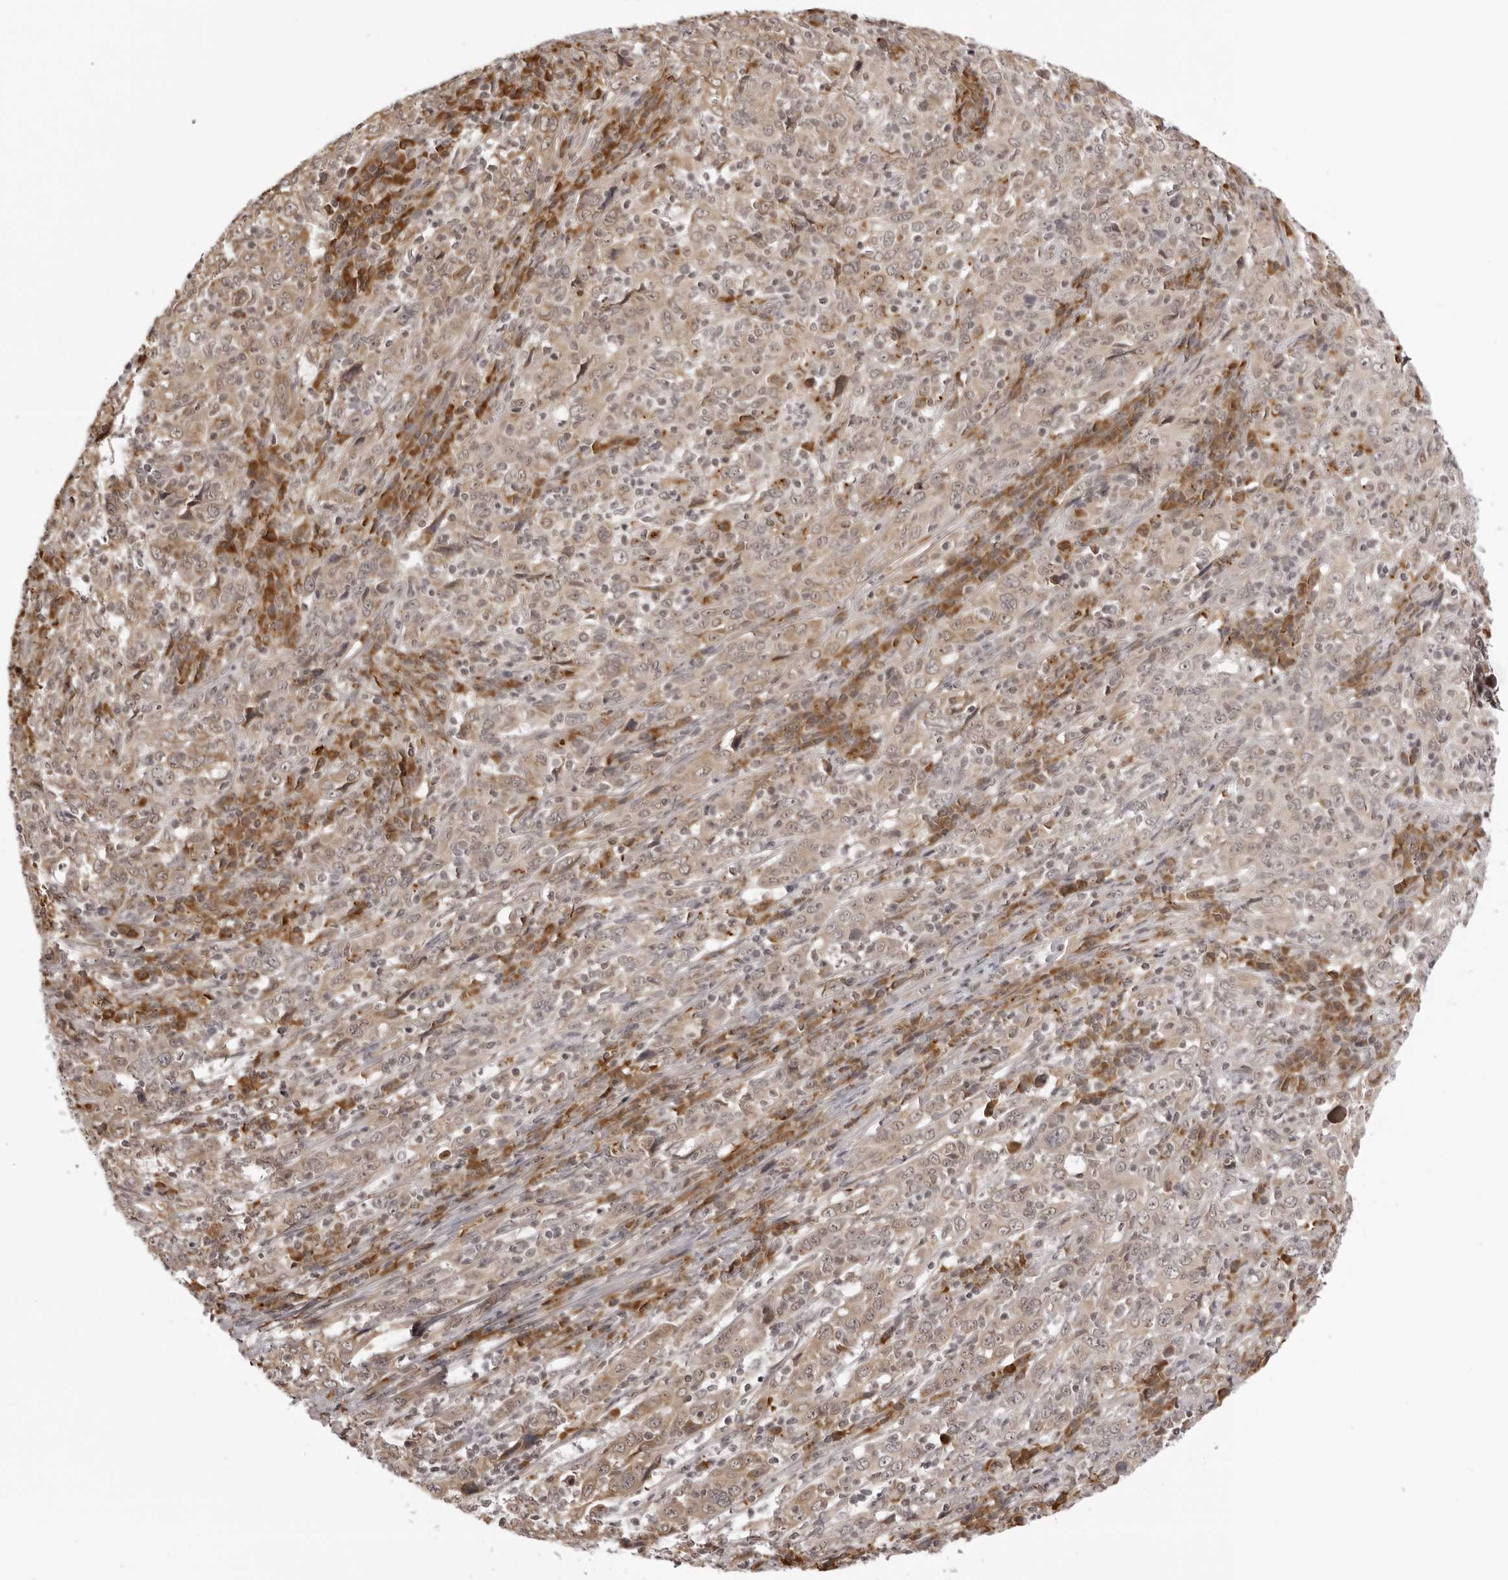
{"staining": {"intensity": "weak", "quantity": ">75%", "location": "cytoplasmic/membranous"}, "tissue": "cervical cancer", "cell_type": "Tumor cells", "image_type": "cancer", "snomed": [{"axis": "morphology", "description": "Squamous cell carcinoma, NOS"}, {"axis": "topography", "description": "Cervix"}], "caption": "Immunohistochemistry photomicrograph of neoplastic tissue: human squamous cell carcinoma (cervical) stained using immunohistochemistry (IHC) exhibits low levels of weak protein expression localized specifically in the cytoplasmic/membranous of tumor cells, appearing as a cytoplasmic/membranous brown color.", "gene": "ZC3H11A", "patient": {"sex": "female", "age": 46}}